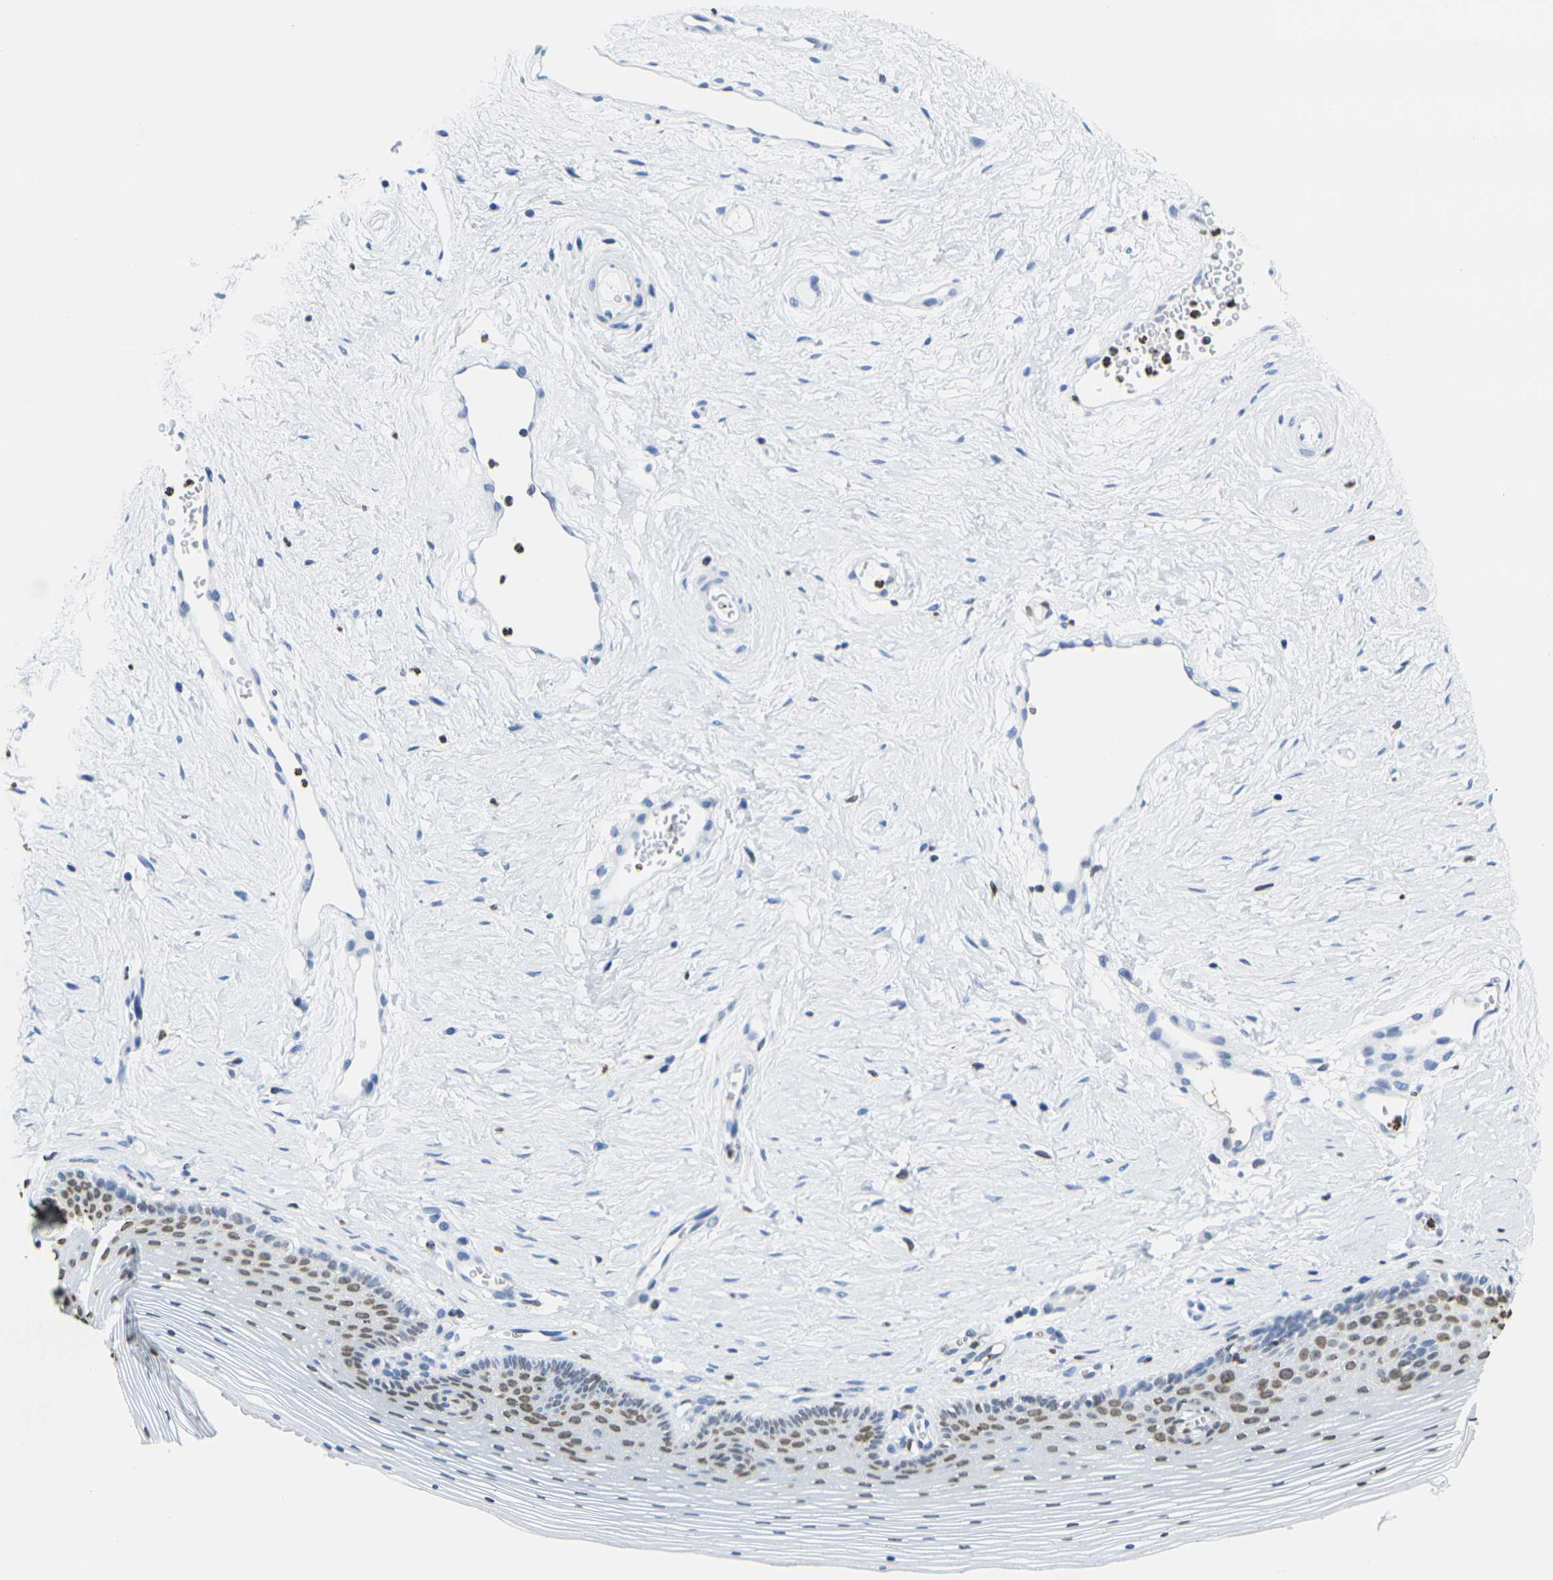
{"staining": {"intensity": "moderate", "quantity": "25%-75%", "location": "nuclear"}, "tissue": "vagina", "cell_type": "Squamous epithelial cells", "image_type": "normal", "snomed": [{"axis": "morphology", "description": "Normal tissue, NOS"}, {"axis": "topography", "description": "Vagina"}], "caption": "Protein expression by IHC exhibits moderate nuclear positivity in approximately 25%-75% of squamous epithelial cells in benign vagina.", "gene": "DRAXIN", "patient": {"sex": "female", "age": 32}}